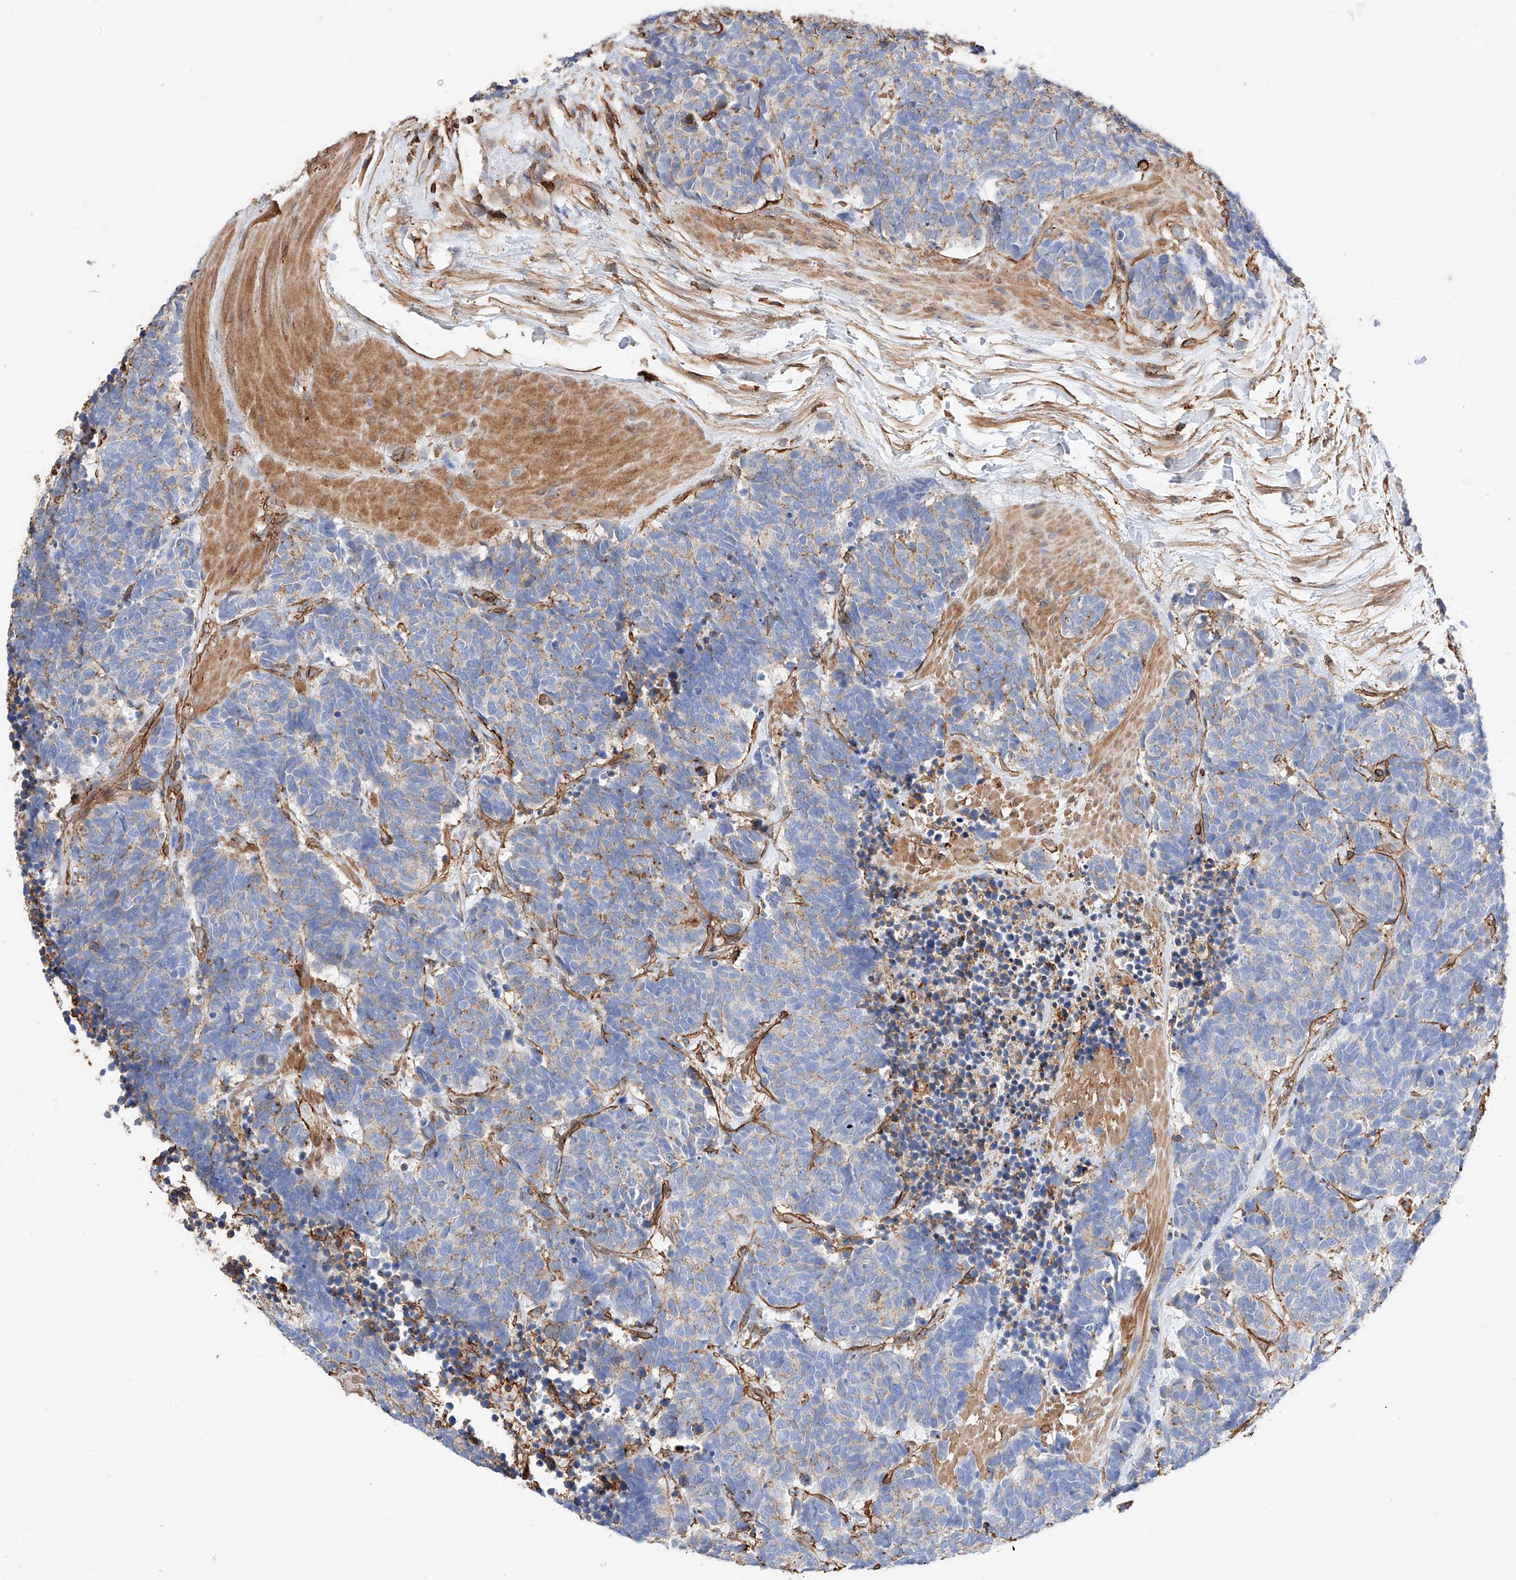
{"staining": {"intensity": "weak", "quantity": "<25%", "location": "cytoplasmic/membranous"}, "tissue": "carcinoid", "cell_type": "Tumor cells", "image_type": "cancer", "snomed": [{"axis": "morphology", "description": "Carcinoma, NOS"}, {"axis": "morphology", "description": "Carcinoid, malignant, NOS"}, {"axis": "topography", "description": "Urinary bladder"}], "caption": "An IHC micrograph of carcinoid (malignant) is shown. There is no staining in tumor cells of carcinoid (malignant).", "gene": "WFS1", "patient": {"sex": "male", "age": 57}}